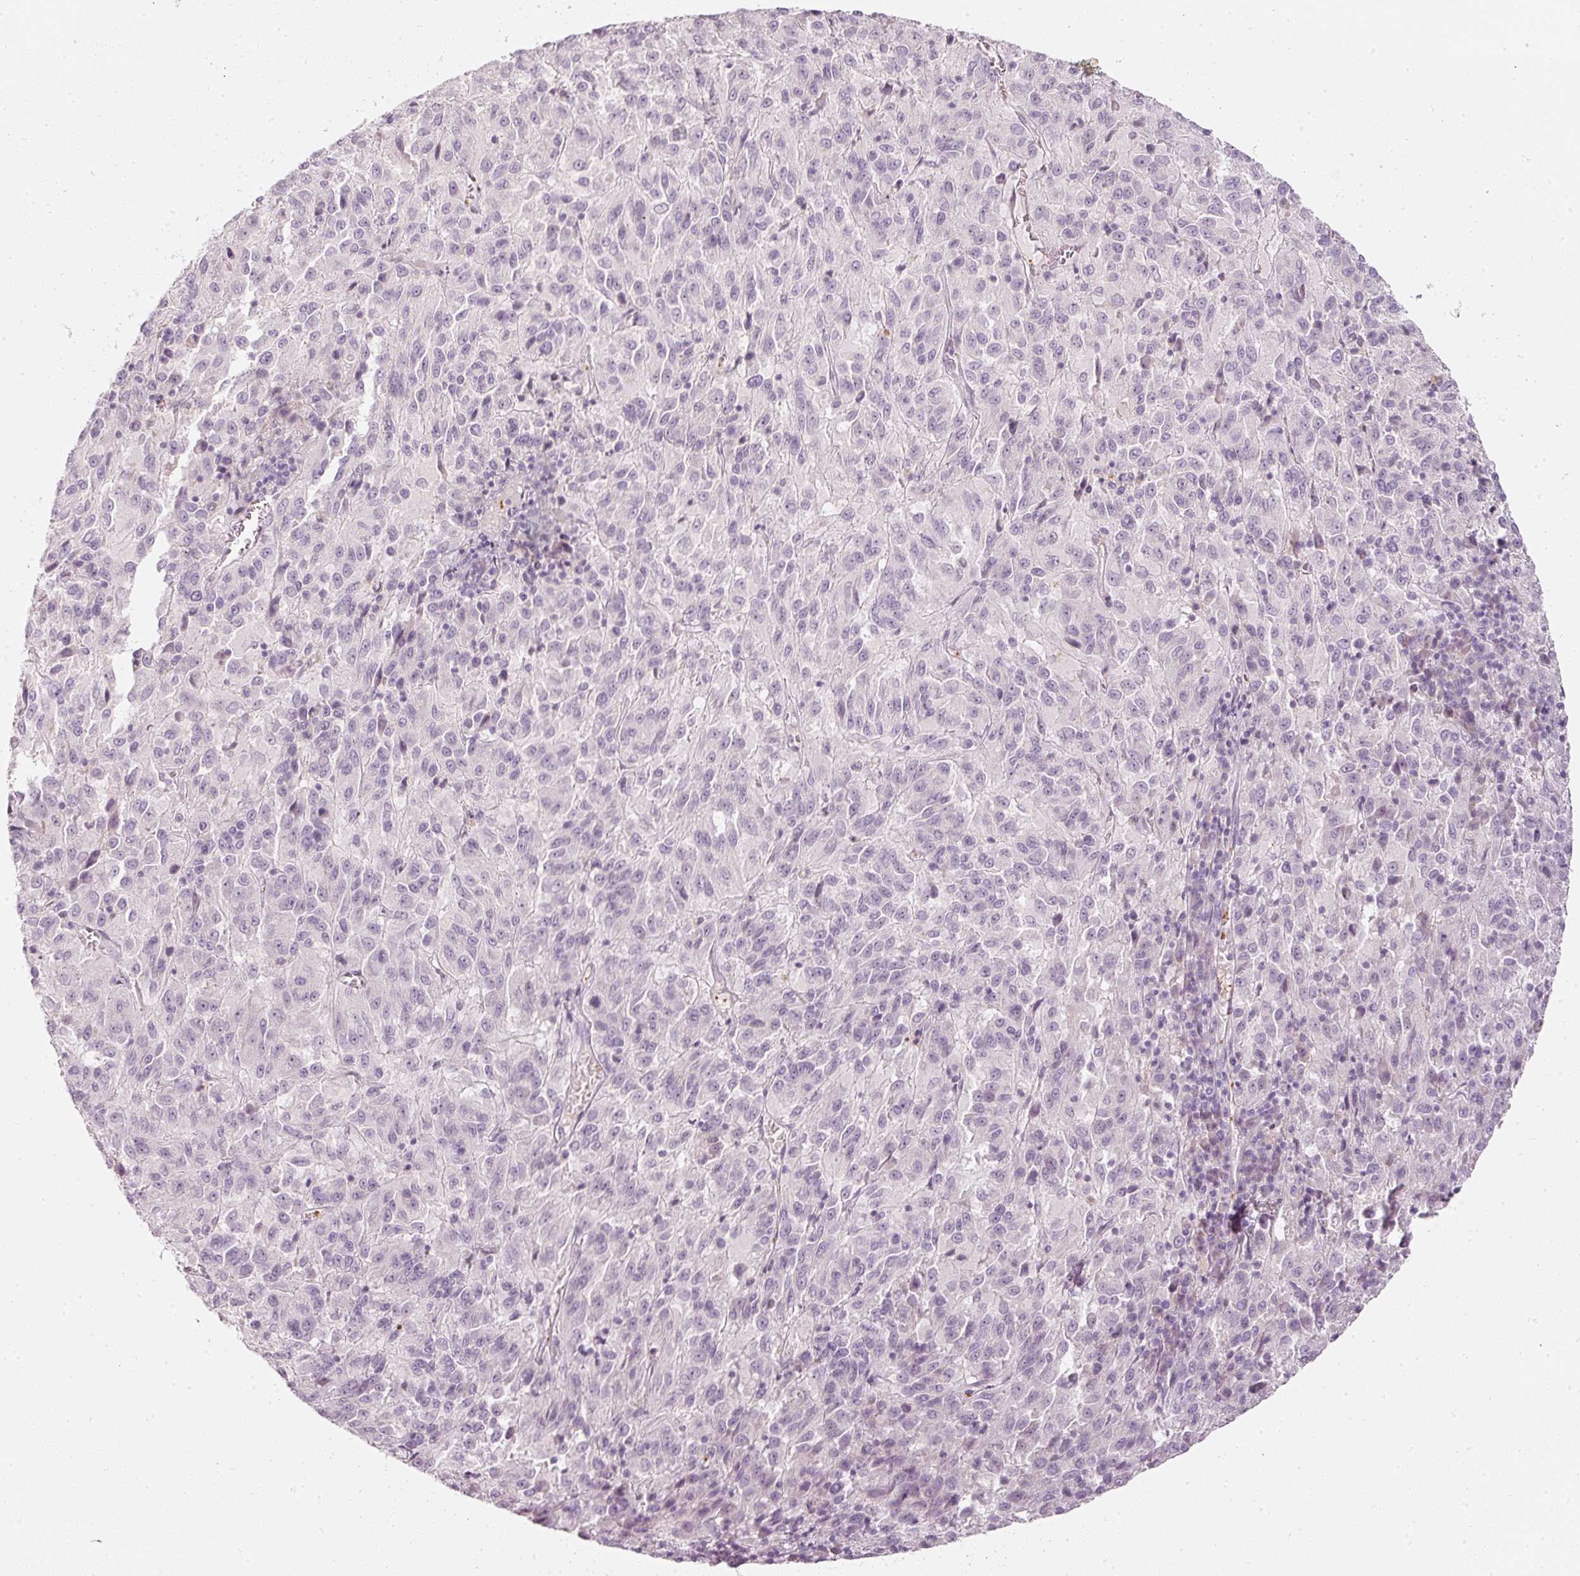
{"staining": {"intensity": "negative", "quantity": "none", "location": "none"}, "tissue": "melanoma", "cell_type": "Tumor cells", "image_type": "cancer", "snomed": [{"axis": "morphology", "description": "Malignant melanoma, Metastatic site"}, {"axis": "topography", "description": "Lung"}], "caption": "The micrograph displays no staining of tumor cells in malignant melanoma (metastatic site).", "gene": "LECT2", "patient": {"sex": "male", "age": 64}}